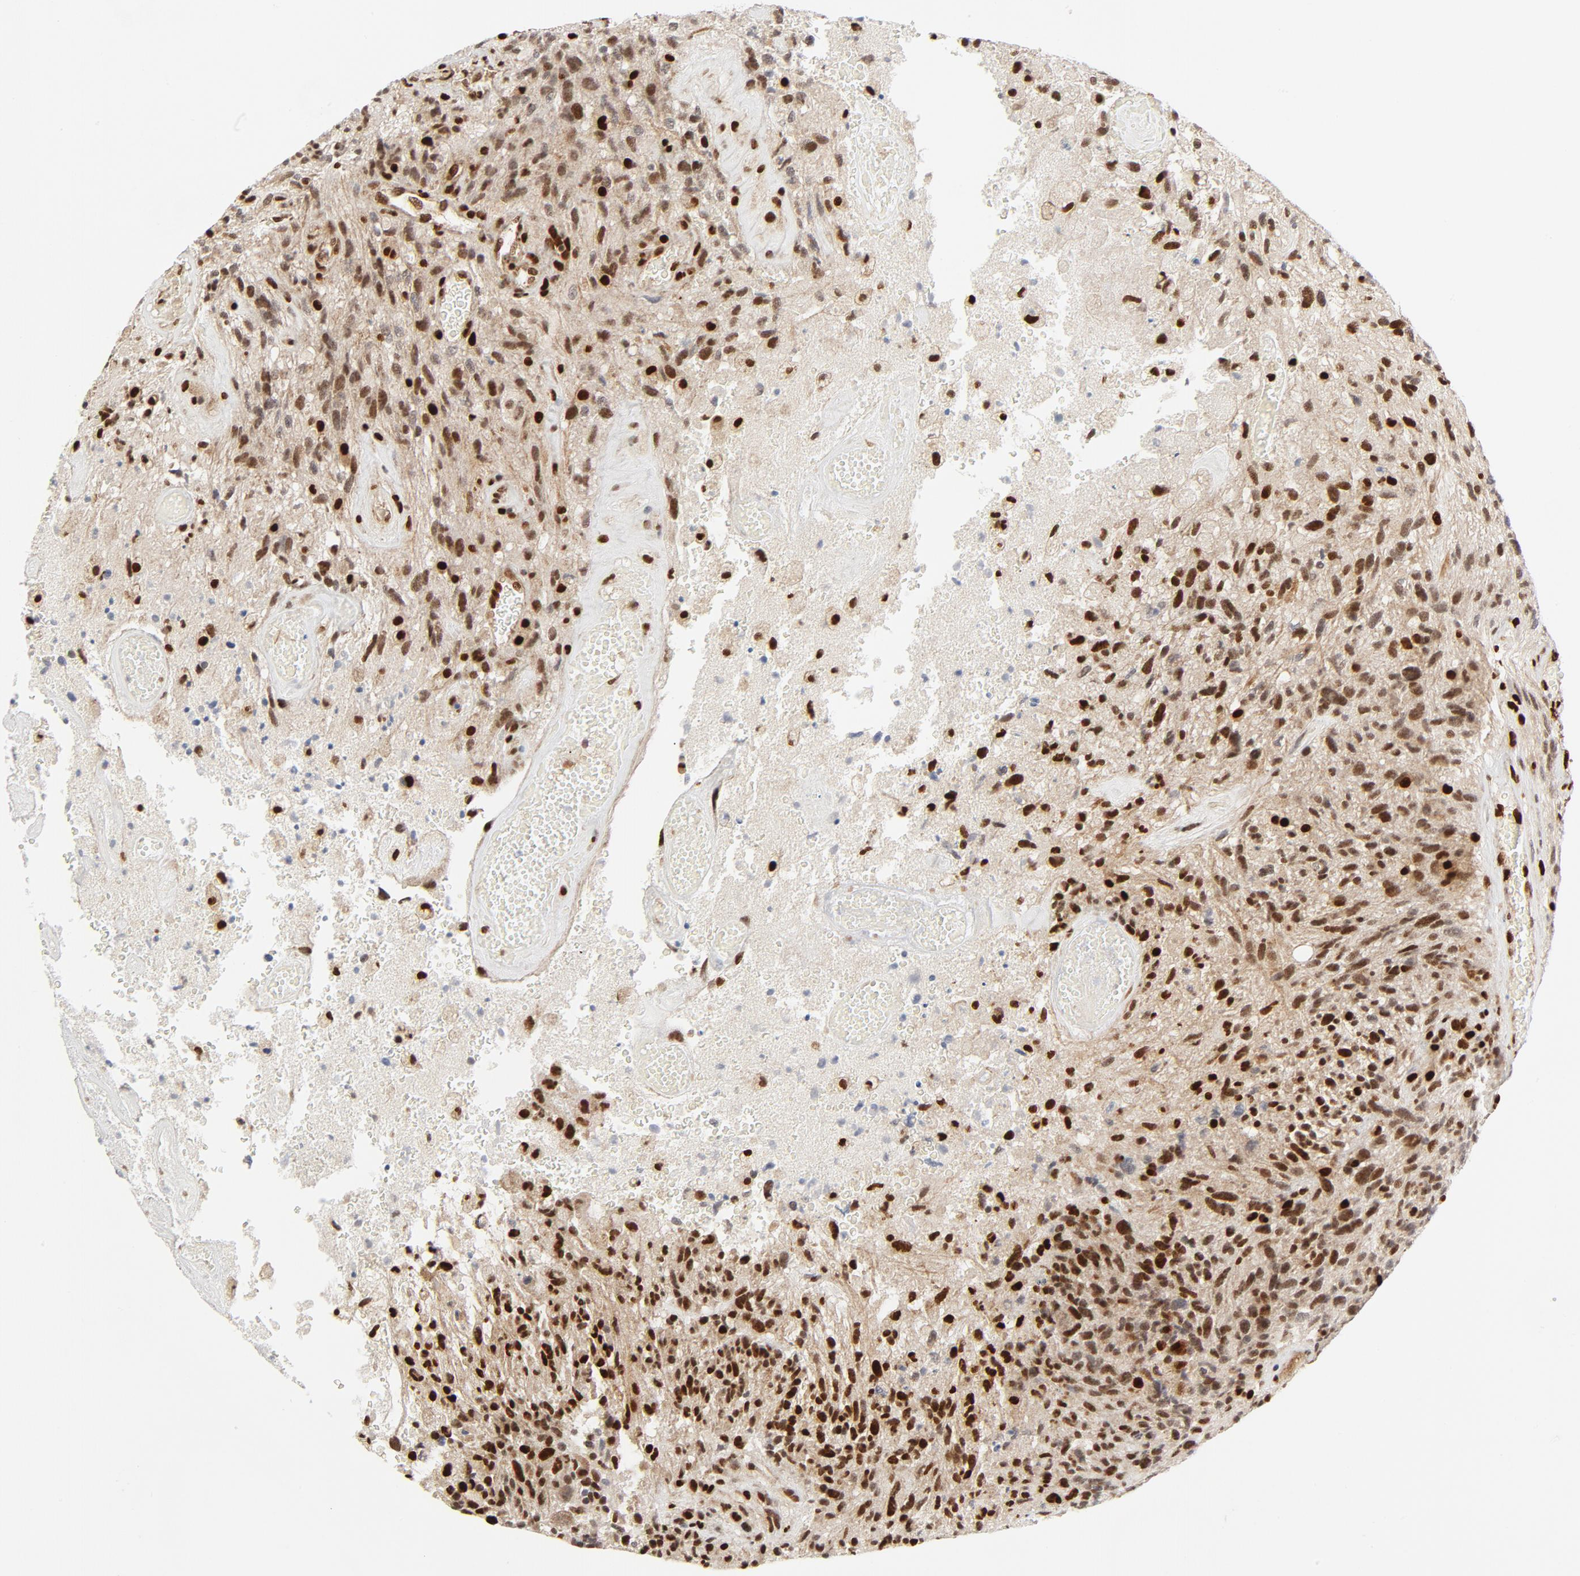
{"staining": {"intensity": "moderate", "quantity": ">75%", "location": "nuclear"}, "tissue": "glioma", "cell_type": "Tumor cells", "image_type": "cancer", "snomed": [{"axis": "morphology", "description": "Normal tissue, NOS"}, {"axis": "morphology", "description": "Glioma, malignant, High grade"}, {"axis": "topography", "description": "Cerebral cortex"}], "caption": "Human glioma stained for a protein (brown) demonstrates moderate nuclear positive staining in about >75% of tumor cells.", "gene": "MEF2A", "patient": {"sex": "male", "age": 75}}